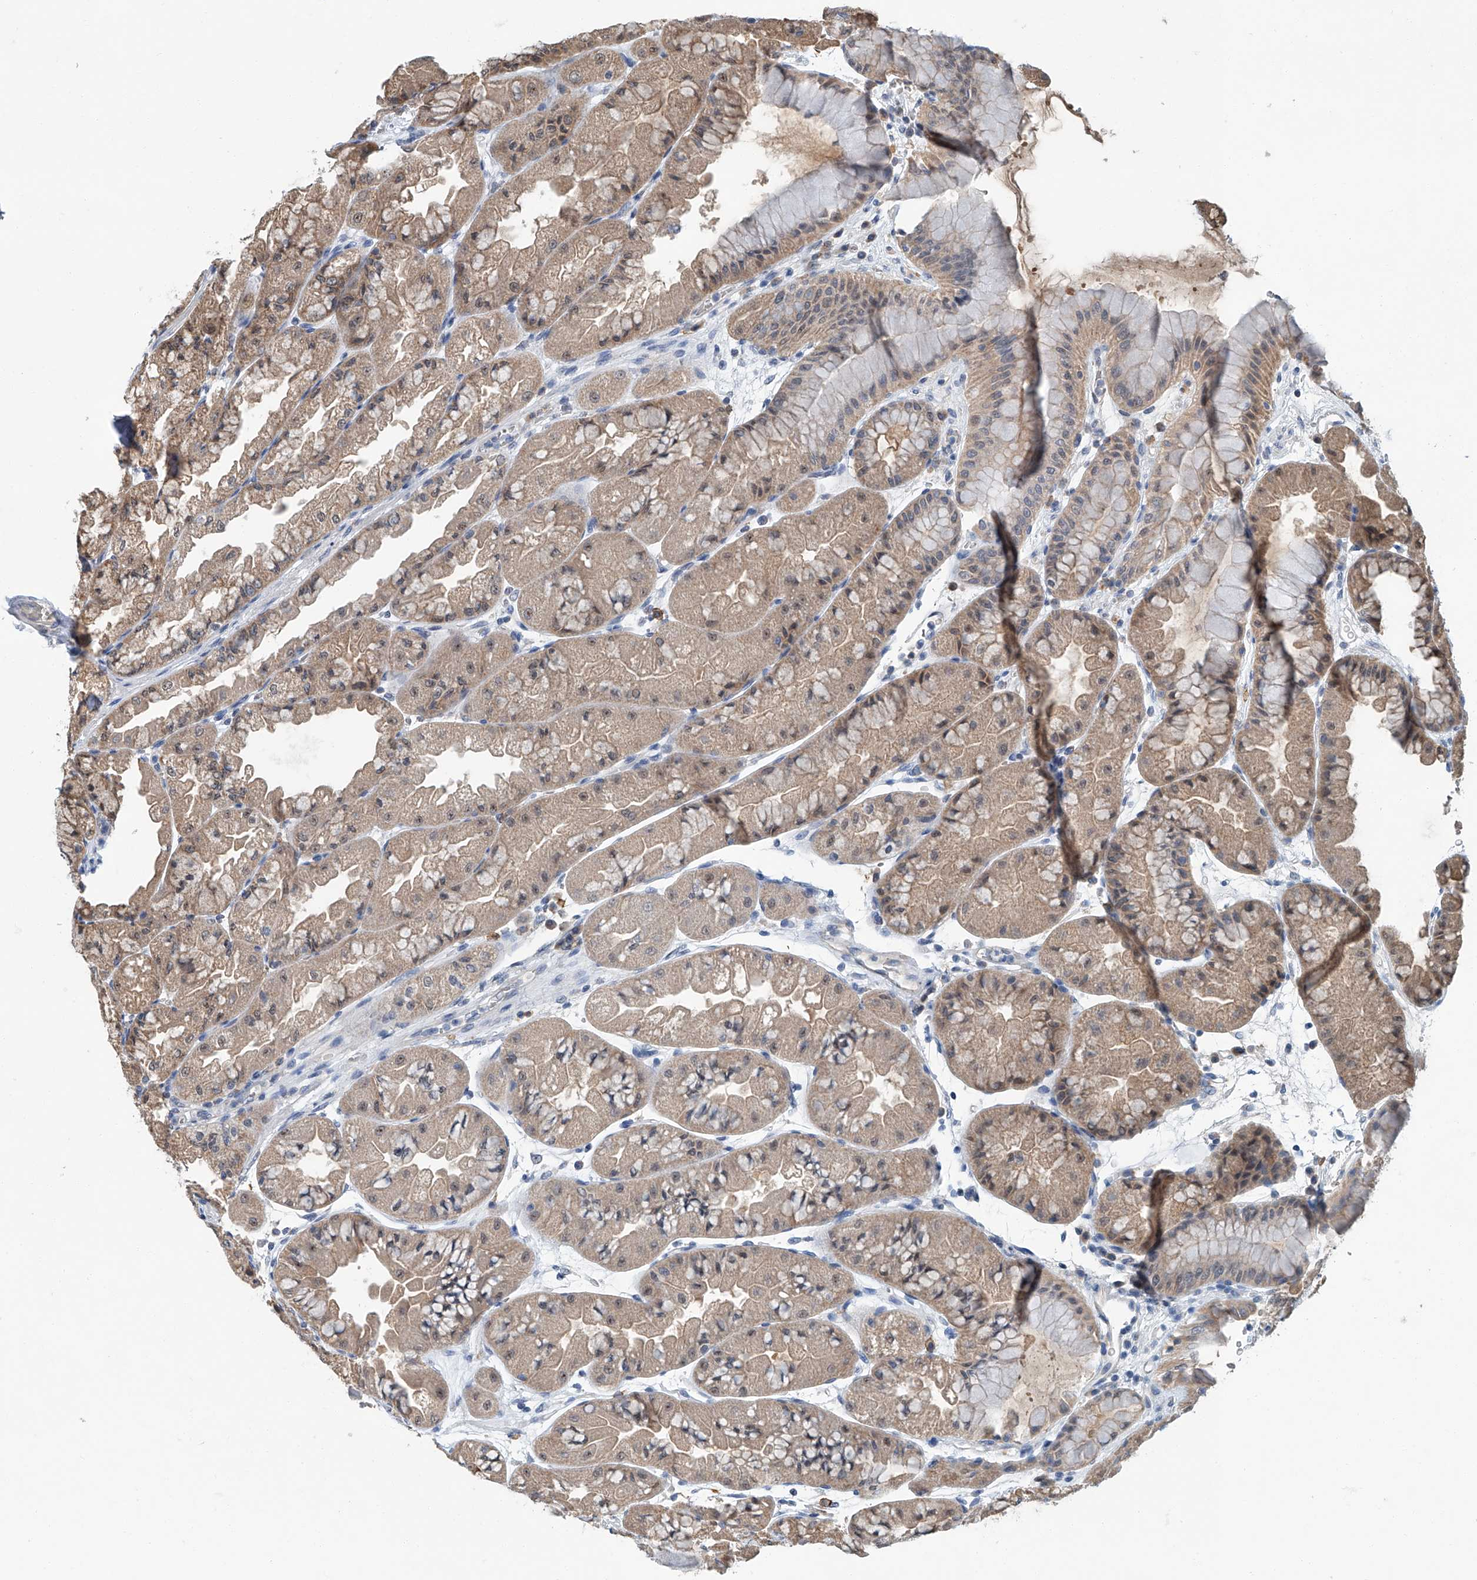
{"staining": {"intensity": "moderate", "quantity": "25%-75%", "location": "cytoplasmic/membranous"}, "tissue": "stomach", "cell_type": "Glandular cells", "image_type": "normal", "snomed": [{"axis": "morphology", "description": "Normal tissue, NOS"}, {"axis": "topography", "description": "Stomach, upper"}], "caption": "Immunohistochemical staining of benign human stomach shows medium levels of moderate cytoplasmic/membranous staining in approximately 25%-75% of glandular cells.", "gene": "CLK1", "patient": {"sex": "male", "age": 47}}